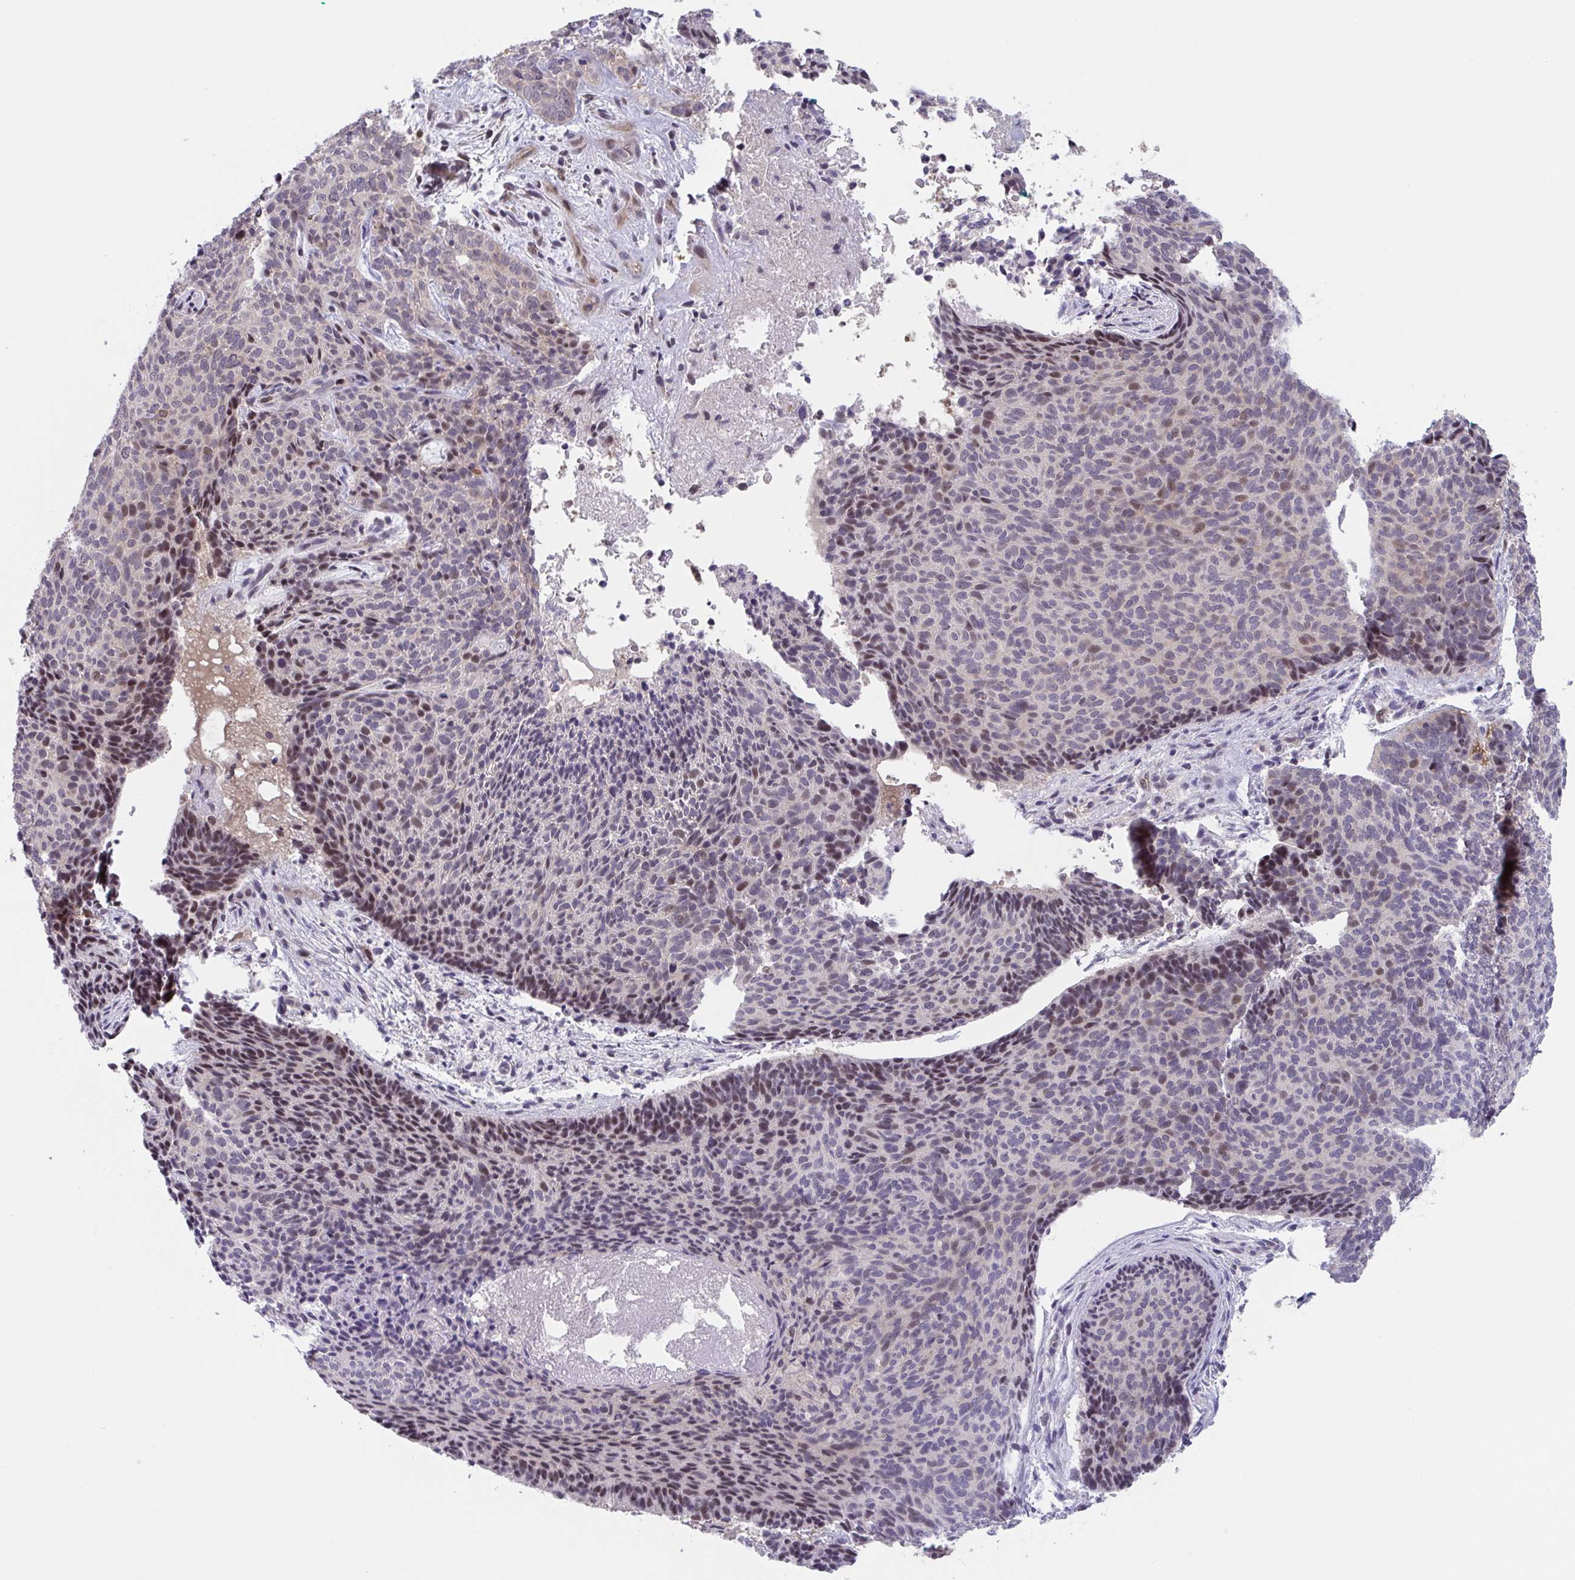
{"staining": {"intensity": "moderate", "quantity": "25%-75%", "location": "nuclear"}, "tissue": "skin cancer", "cell_type": "Tumor cells", "image_type": "cancer", "snomed": [{"axis": "morphology", "description": "Basal cell carcinoma"}, {"axis": "topography", "description": "Skin"}, {"axis": "topography", "description": "Skin of head"}], "caption": "Basal cell carcinoma (skin) stained with a brown dye exhibits moderate nuclear positive staining in about 25%-75% of tumor cells.", "gene": "RIOK1", "patient": {"sex": "female", "age": 92}}